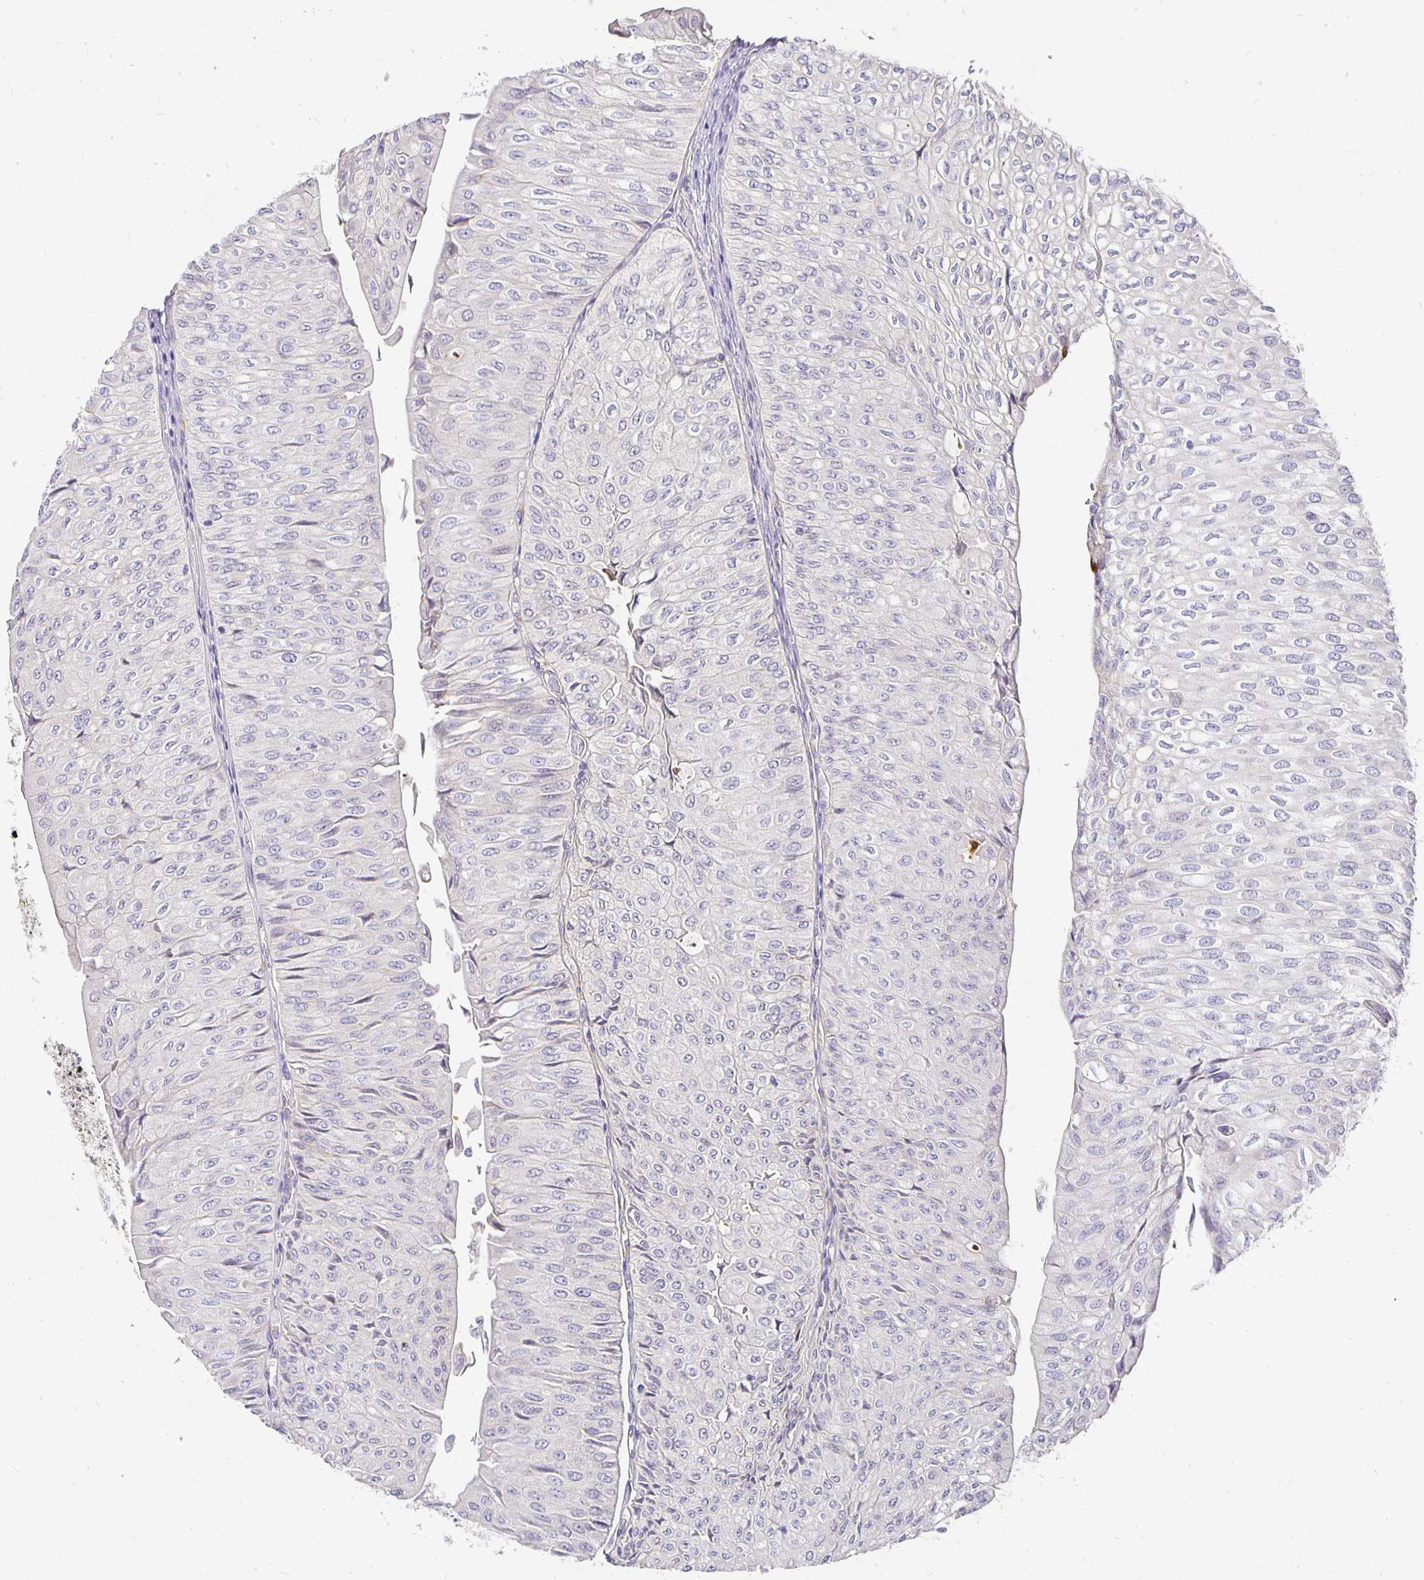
{"staining": {"intensity": "negative", "quantity": "none", "location": "none"}, "tissue": "urothelial cancer", "cell_type": "Tumor cells", "image_type": "cancer", "snomed": [{"axis": "morphology", "description": "Urothelial carcinoma, NOS"}, {"axis": "topography", "description": "Urinary bladder"}], "caption": "Immunohistochemistry (IHC) image of neoplastic tissue: human transitional cell carcinoma stained with DAB (3,3'-diaminobenzidine) exhibits no significant protein staining in tumor cells.", "gene": "PLOD1", "patient": {"sex": "male", "age": 62}}